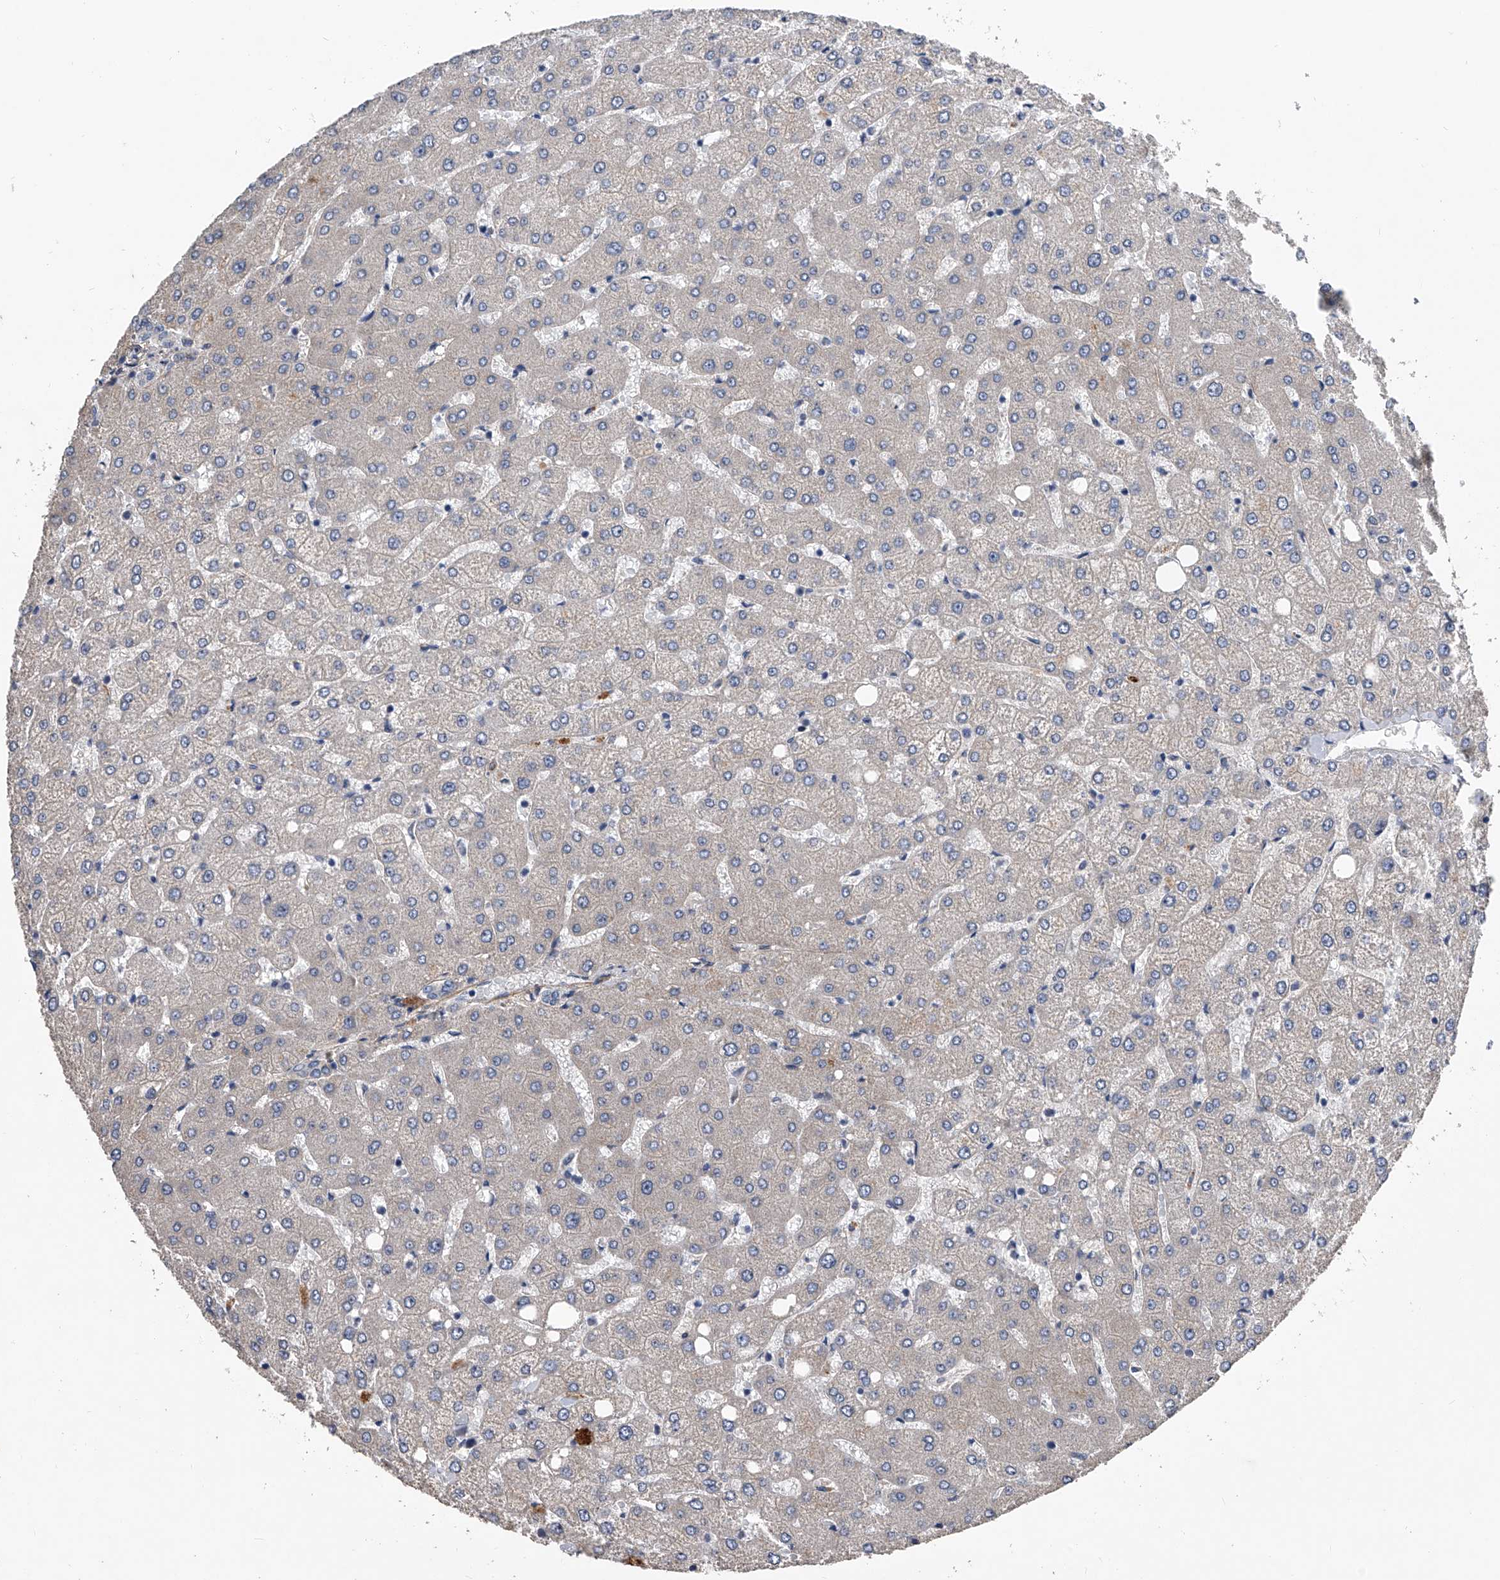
{"staining": {"intensity": "negative", "quantity": "none", "location": "none"}, "tissue": "liver", "cell_type": "Cholangiocytes", "image_type": "normal", "snomed": [{"axis": "morphology", "description": "Normal tissue, NOS"}, {"axis": "topography", "description": "Liver"}], "caption": "Immunohistochemistry of normal human liver reveals no positivity in cholangiocytes. The staining was performed using DAB to visualize the protein expression in brown, while the nuclei were stained in blue with hematoxylin (Magnification: 20x).", "gene": "PHACTR1", "patient": {"sex": "female", "age": 54}}